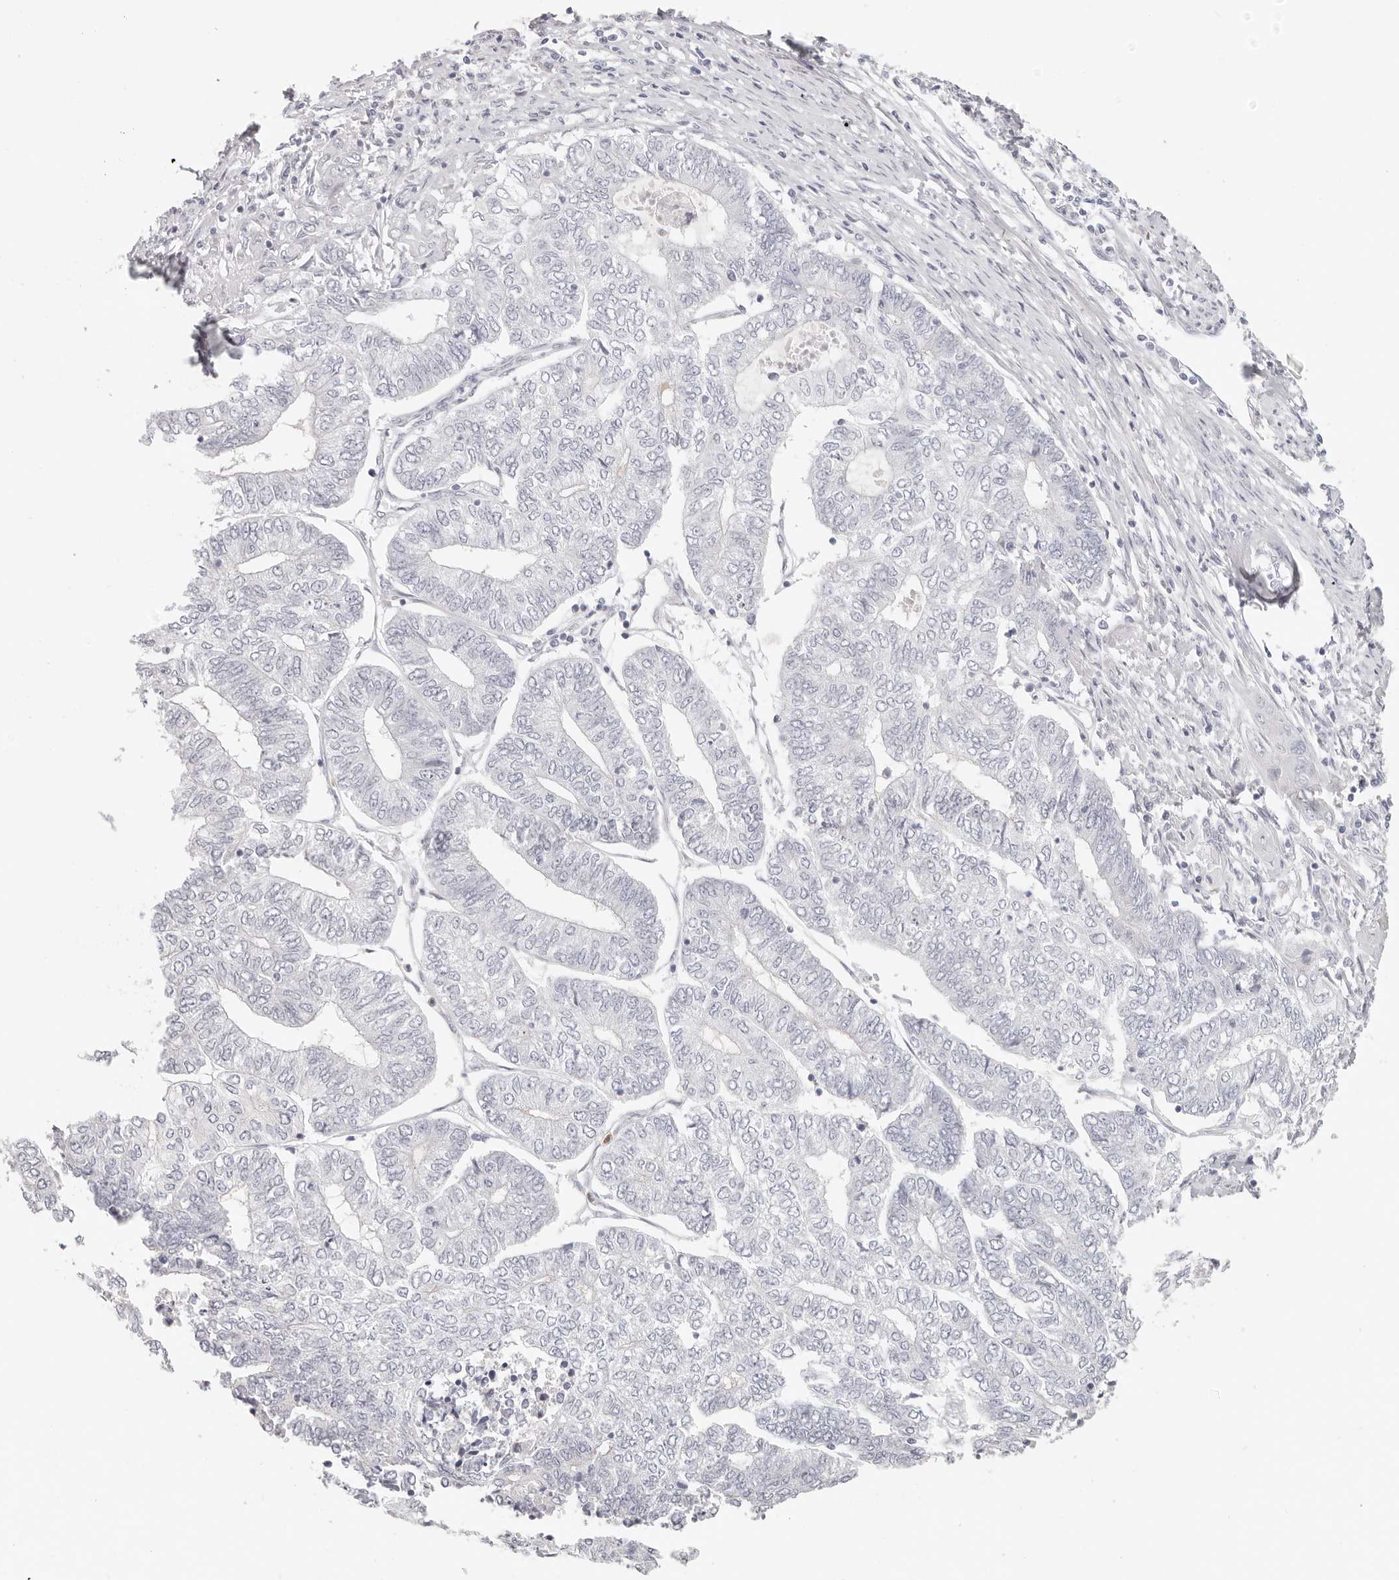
{"staining": {"intensity": "negative", "quantity": "none", "location": "none"}, "tissue": "endometrial cancer", "cell_type": "Tumor cells", "image_type": "cancer", "snomed": [{"axis": "morphology", "description": "Adenocarcinoma, NOS"}, {"axis": "topography", "description": "Uterus"}, {"axis": "topography", "description": "Endometrium"}], "caption": "Human adenocarcinoma (endometrial) stained for a protein using IHC demonstrates no expression in tumor cells.", "gene": "ASCL1", "patient": {"sex": "female", "age": 70}}